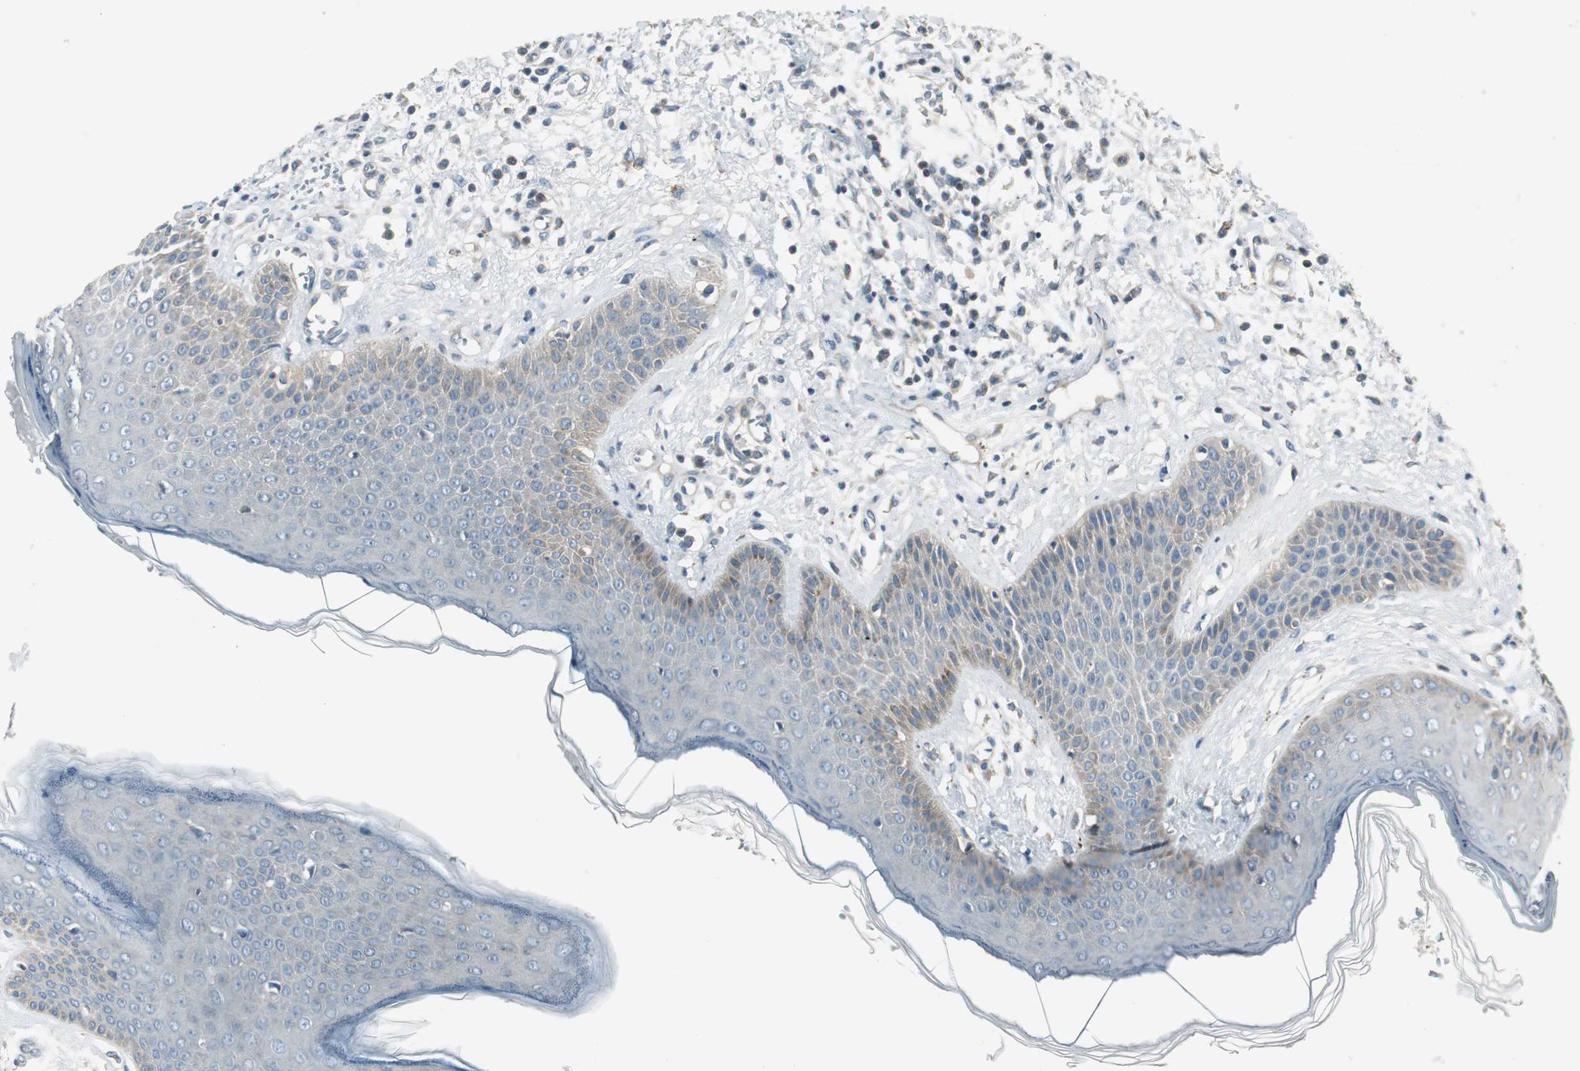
{"staining": {"intensity": "weak", "quantity": "25%-75%", "location": "cytoplasmic/membranous"}, "tissue": "skin cancer", "cell_type": "Tumor cells", "image_type": "cancer", "snomed": [{"axis": "morphology", "description": "Basal cell carcinoma"}, {"axis": "topography", "description": "Skin"}], "caption": "About 25%-75% of tumor cells in skin basal cell carcinoma show weak cytoplasmic/membranous protein staining as visualized by brown immunohistochemical staining.", "gene": "PRKAA1", "patient": {"sex": "female", "age": 64}}